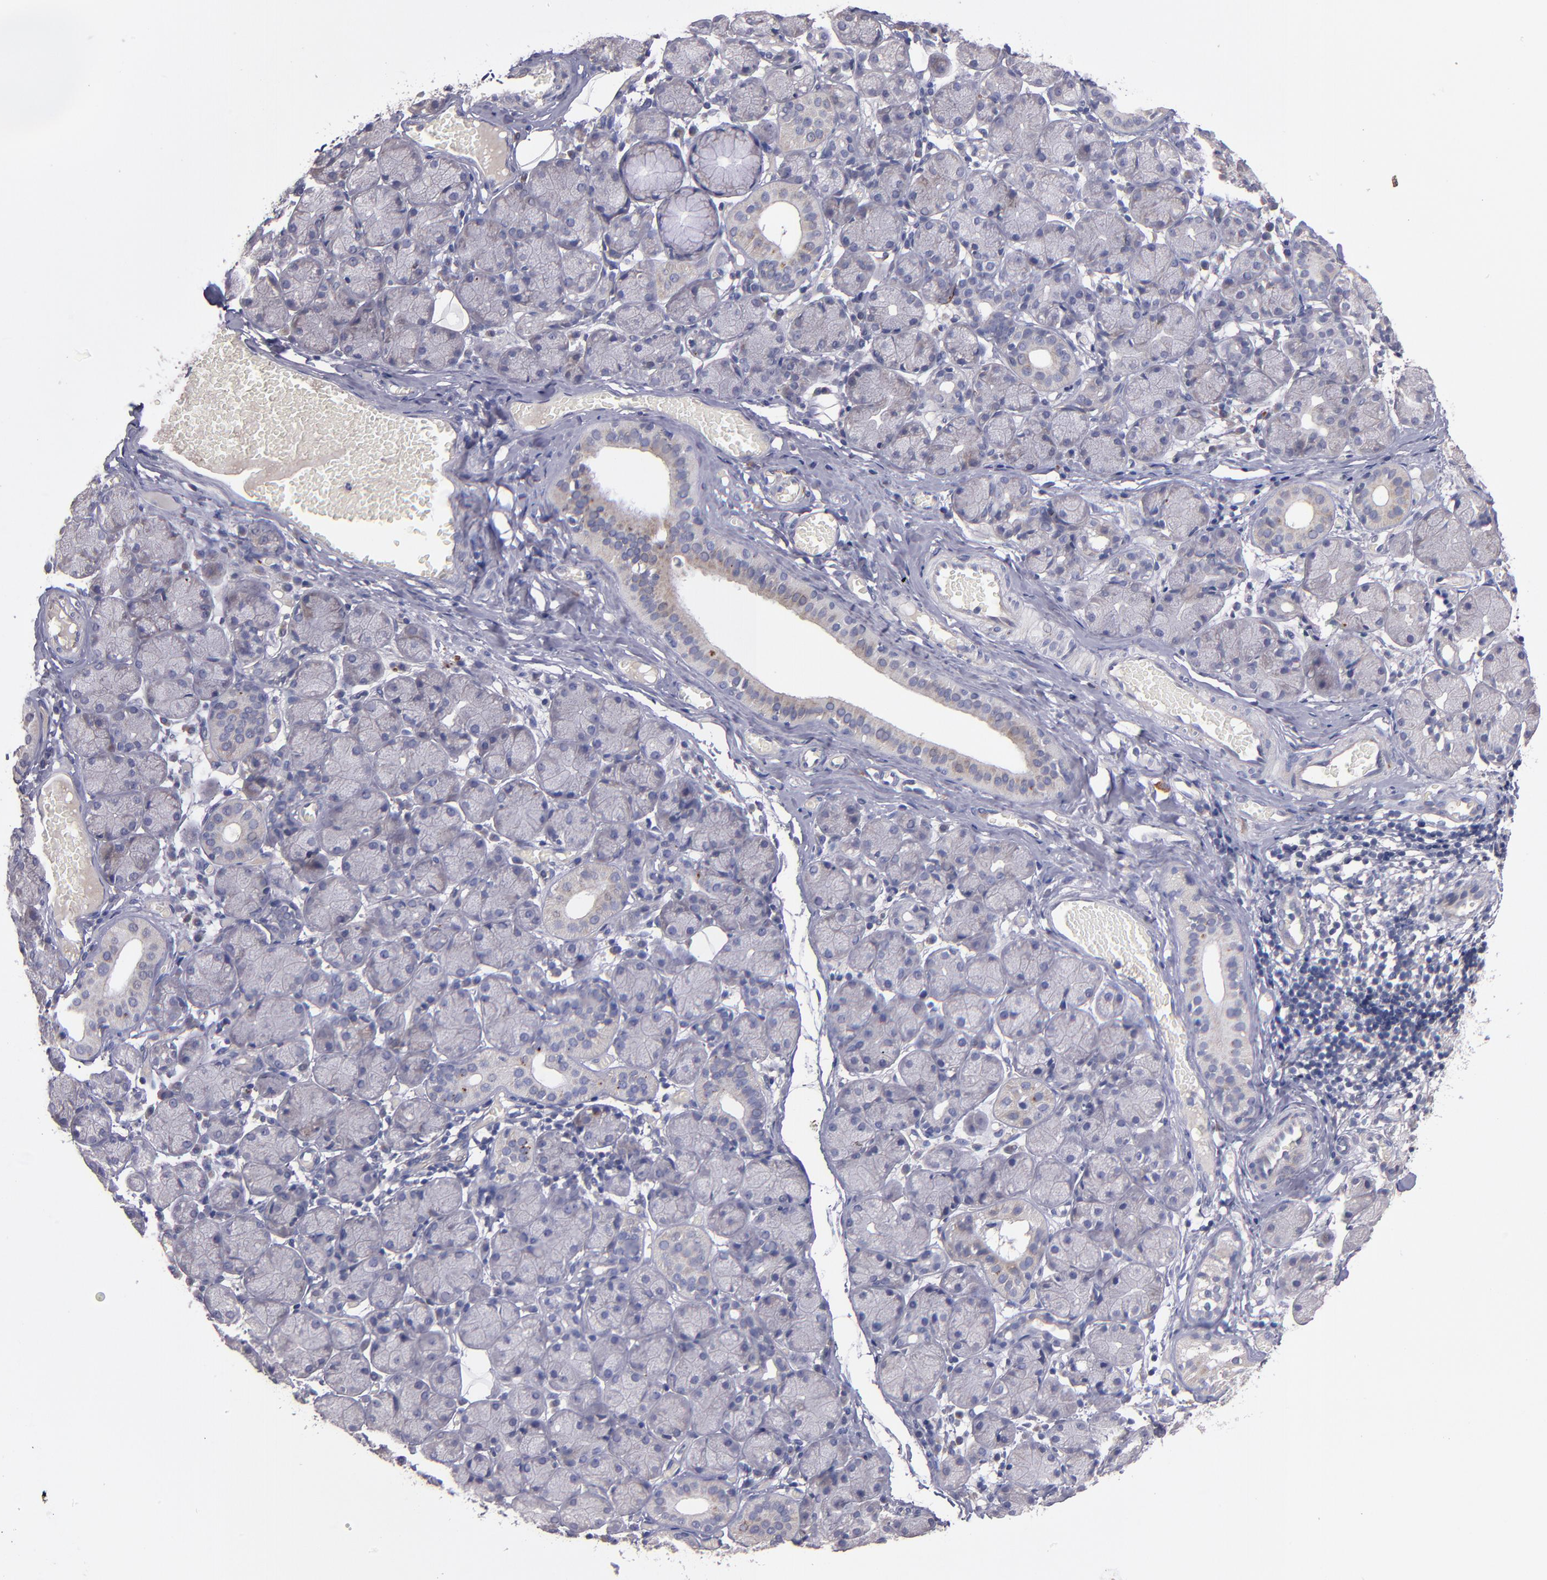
{"staining": {"intensity": "weak", "quantity": "<25%", "location": "cytoplasmic/membranous"}, "tissue": "salivary gland", "cell_type": "Glandular cells", "image_type": "normal", "snomed": [{"axis": "morphology", "description": "Normal tissue, NOS"}, {"axis": "topography", "description": "Salivary gland"}], "caption": "This image is of unremarkable salivary gland stained with immunohistochemistry to label a protein in brown with the nuclei are counter-stained blue. There is no positivity in glandular cells. (DAB (3,3'-diaminobenzidine) immunohistochemistry (IHC) visualized using brightfield microscopy, high magnification).", "gene": "MAGEE1", "patient": {"sex": "female", "age": 24}}